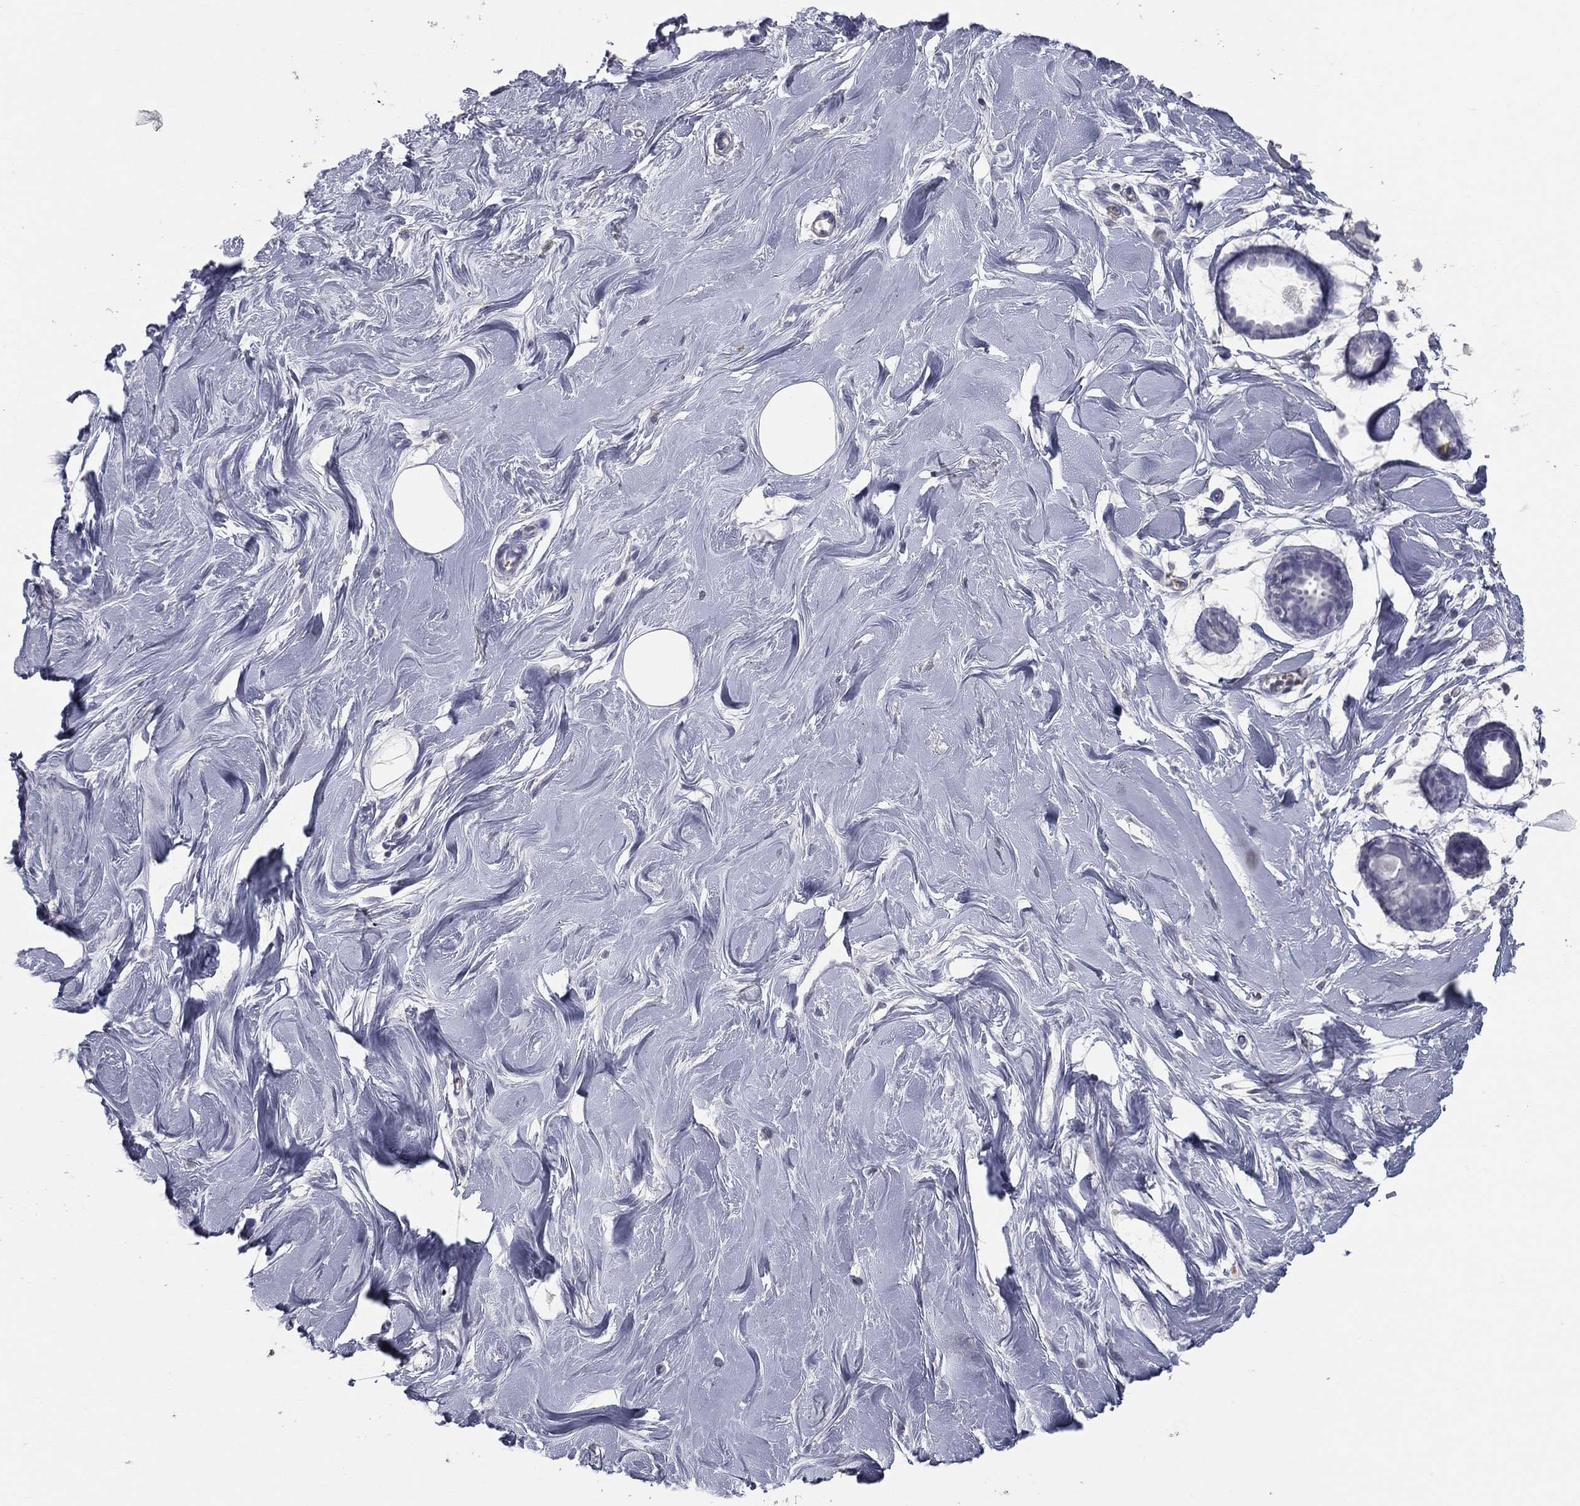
{"staining": {"intensity": "negative", "quantity": "none", "location": "none"}, "tissue": "adipose tissue", "cell_type": "Adipocytes", "image_type": "normal", "snomed": [{"axis": "morphology", "description": "Normal tissue, NOS"}, {"axis": "topography", "description": "Breast"}], "caption": "Immunohistochemical staining of unremarkable human adipose tissue demonstrates no significant expression in adipocytes. The staining was performed using DAB (3,3'-diaminobenzidine) to visualize the protein expression in brown, while the nuclei were stained in blue with hematoxylin (Magnification: 20x).", "gene": "ESX1", "patient": {"sex": "female", "age": 49}}